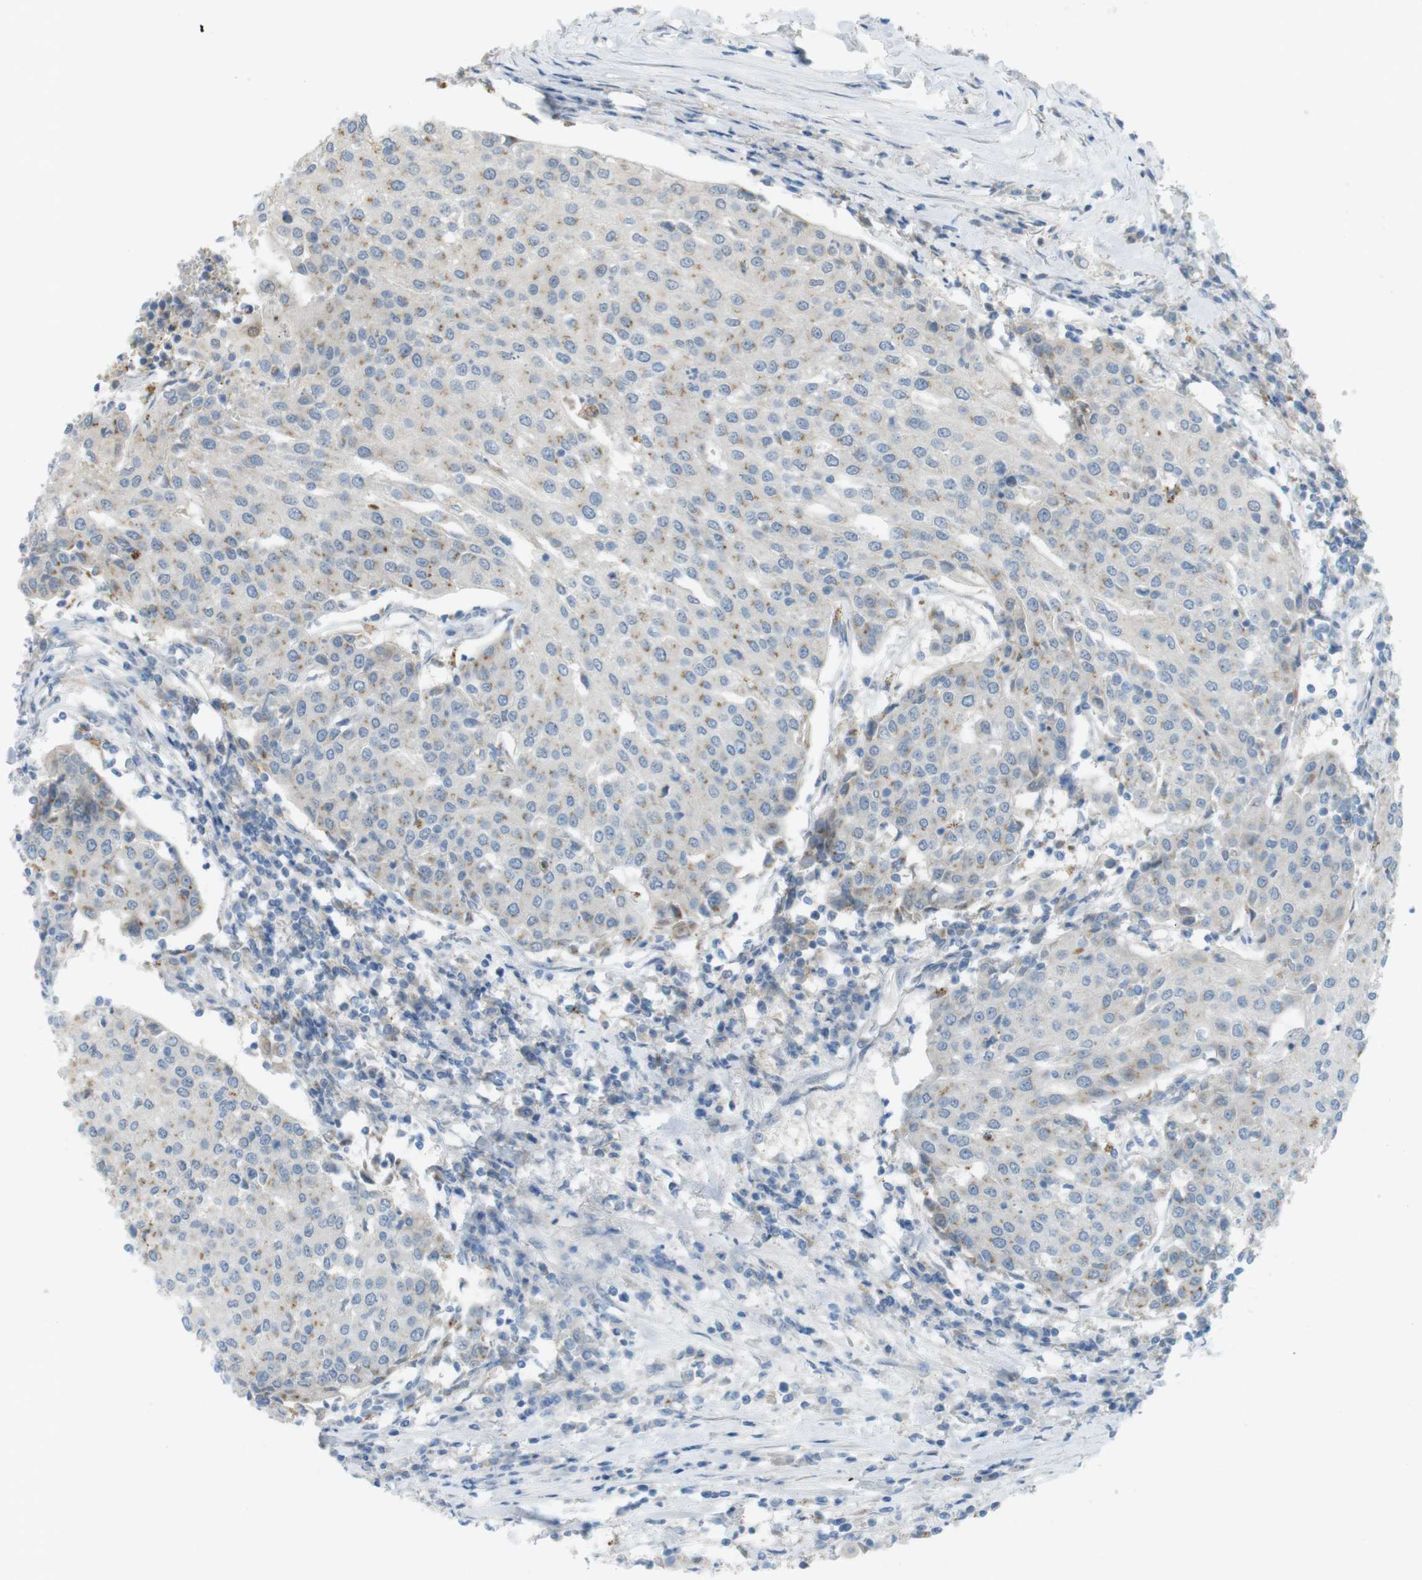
{"staining": {"intensity": "weak", "quantity": "25%-75%", "location": "cytoplasmic/membranous"}, "tissue": "urothelial cancer", "cell_type": "Tumor cells", "image_type": "cancer", "snomed": [{"axis": "morphology", "description": "Urothelial carcinoma, High grade"}, {"axis": "topography", "description": "Urinary bladder"}], "caption": "Urothelial cancer stained with DAB (3,3'-diaminobenzidine) immunohistochemistry displays low levels of weak cytoplasmic/membranous positivity in approximately 25%-75% of tumor cells.", "gene": "UGT8", "patient": {"sex": "female", "age": 85}}